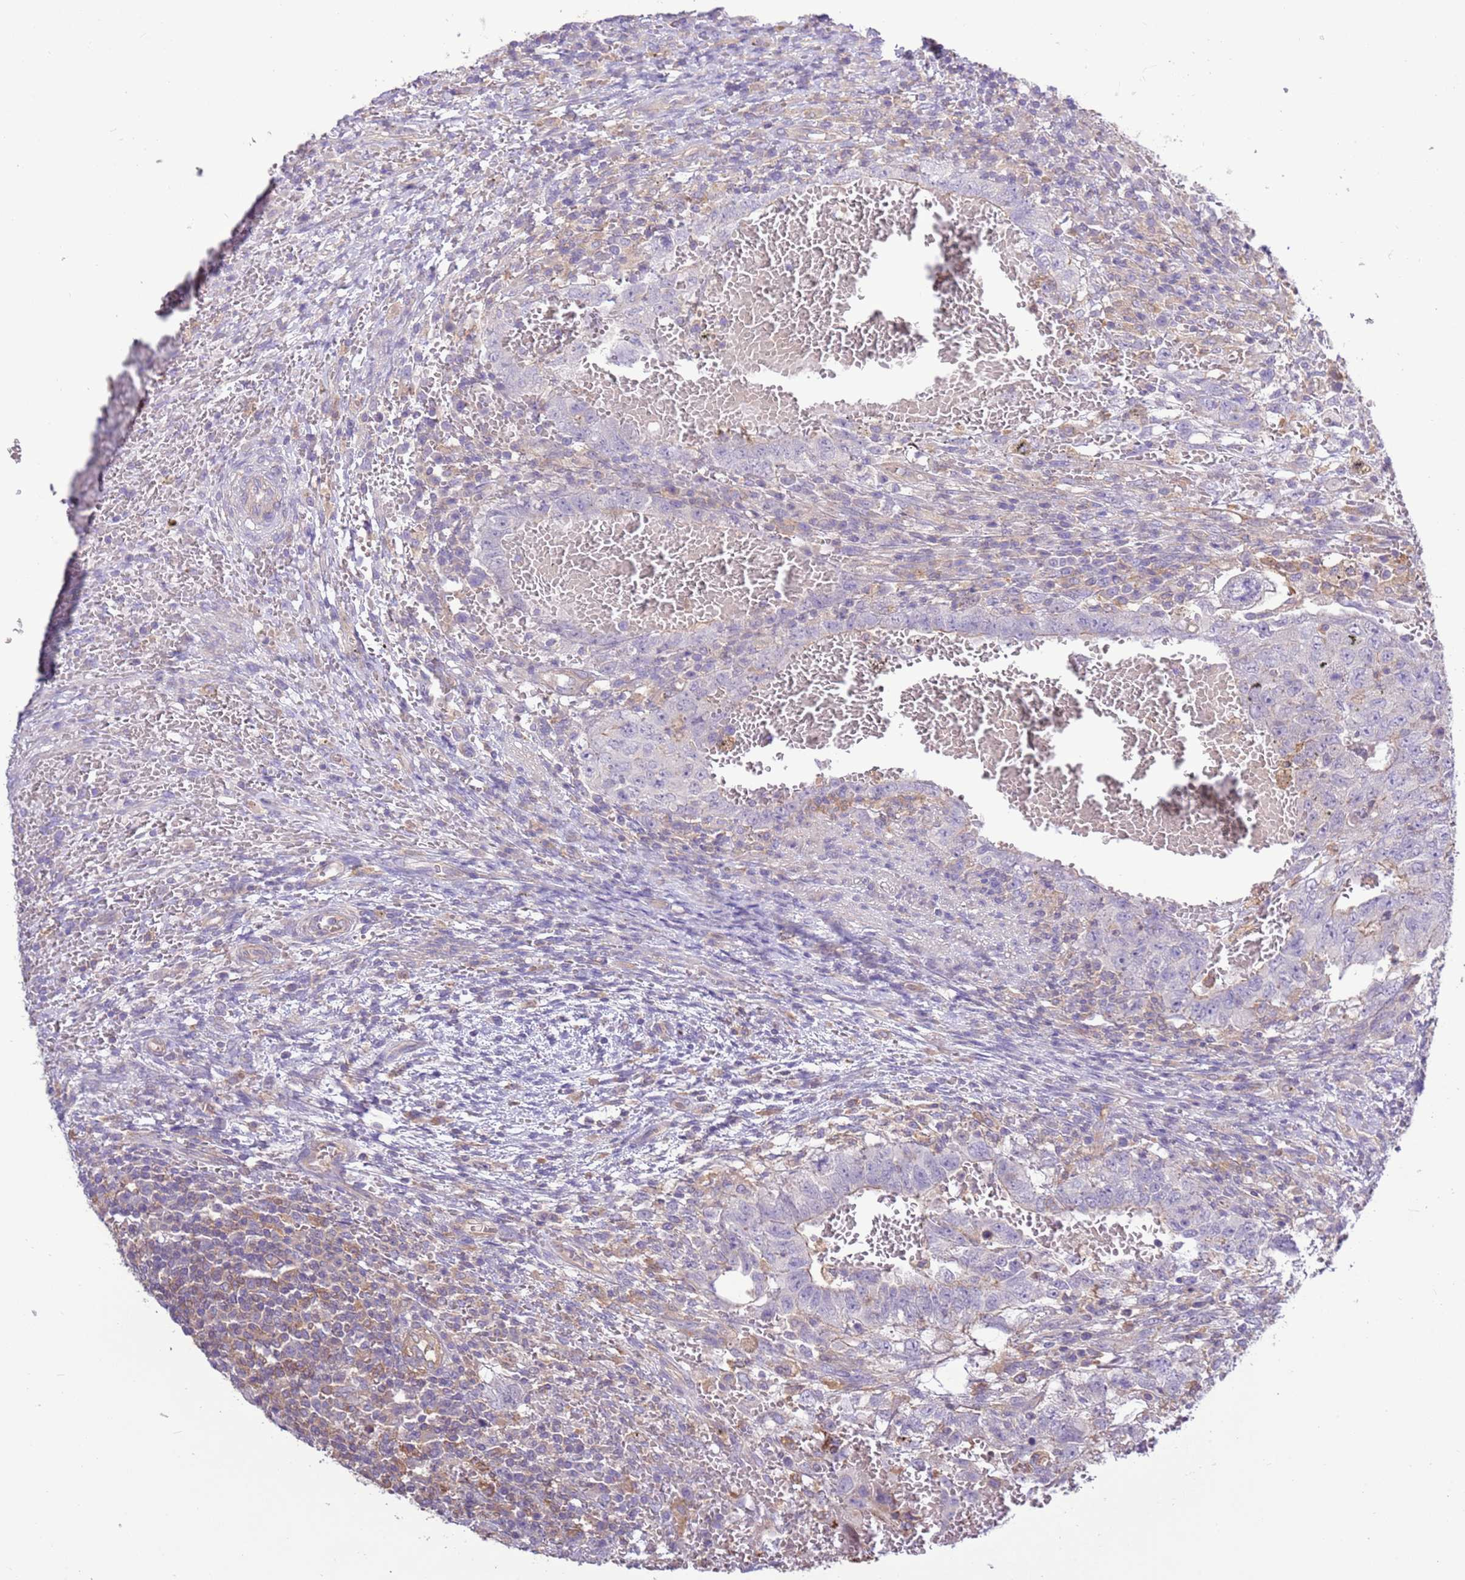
{"staining": {"intensity": "negative", "quantity": "none", "location": "none"}, "tissue": "testis cancer", "cell_type": "Tumor cells", "image_type": "cancer", "snomed": [{"axis": "morphology", "description": "Carcinoma, Embryonal, NOS"}, {"axis": "topography", "description": "Testis"}], "caption": "The photomicrograph demonstrates no staining of tumor cells in embryonal carcinoma (testis). Nuclei are stained in blue.", "gene": "EVA1B", "patient": {"sex": "male", "age": 26}}